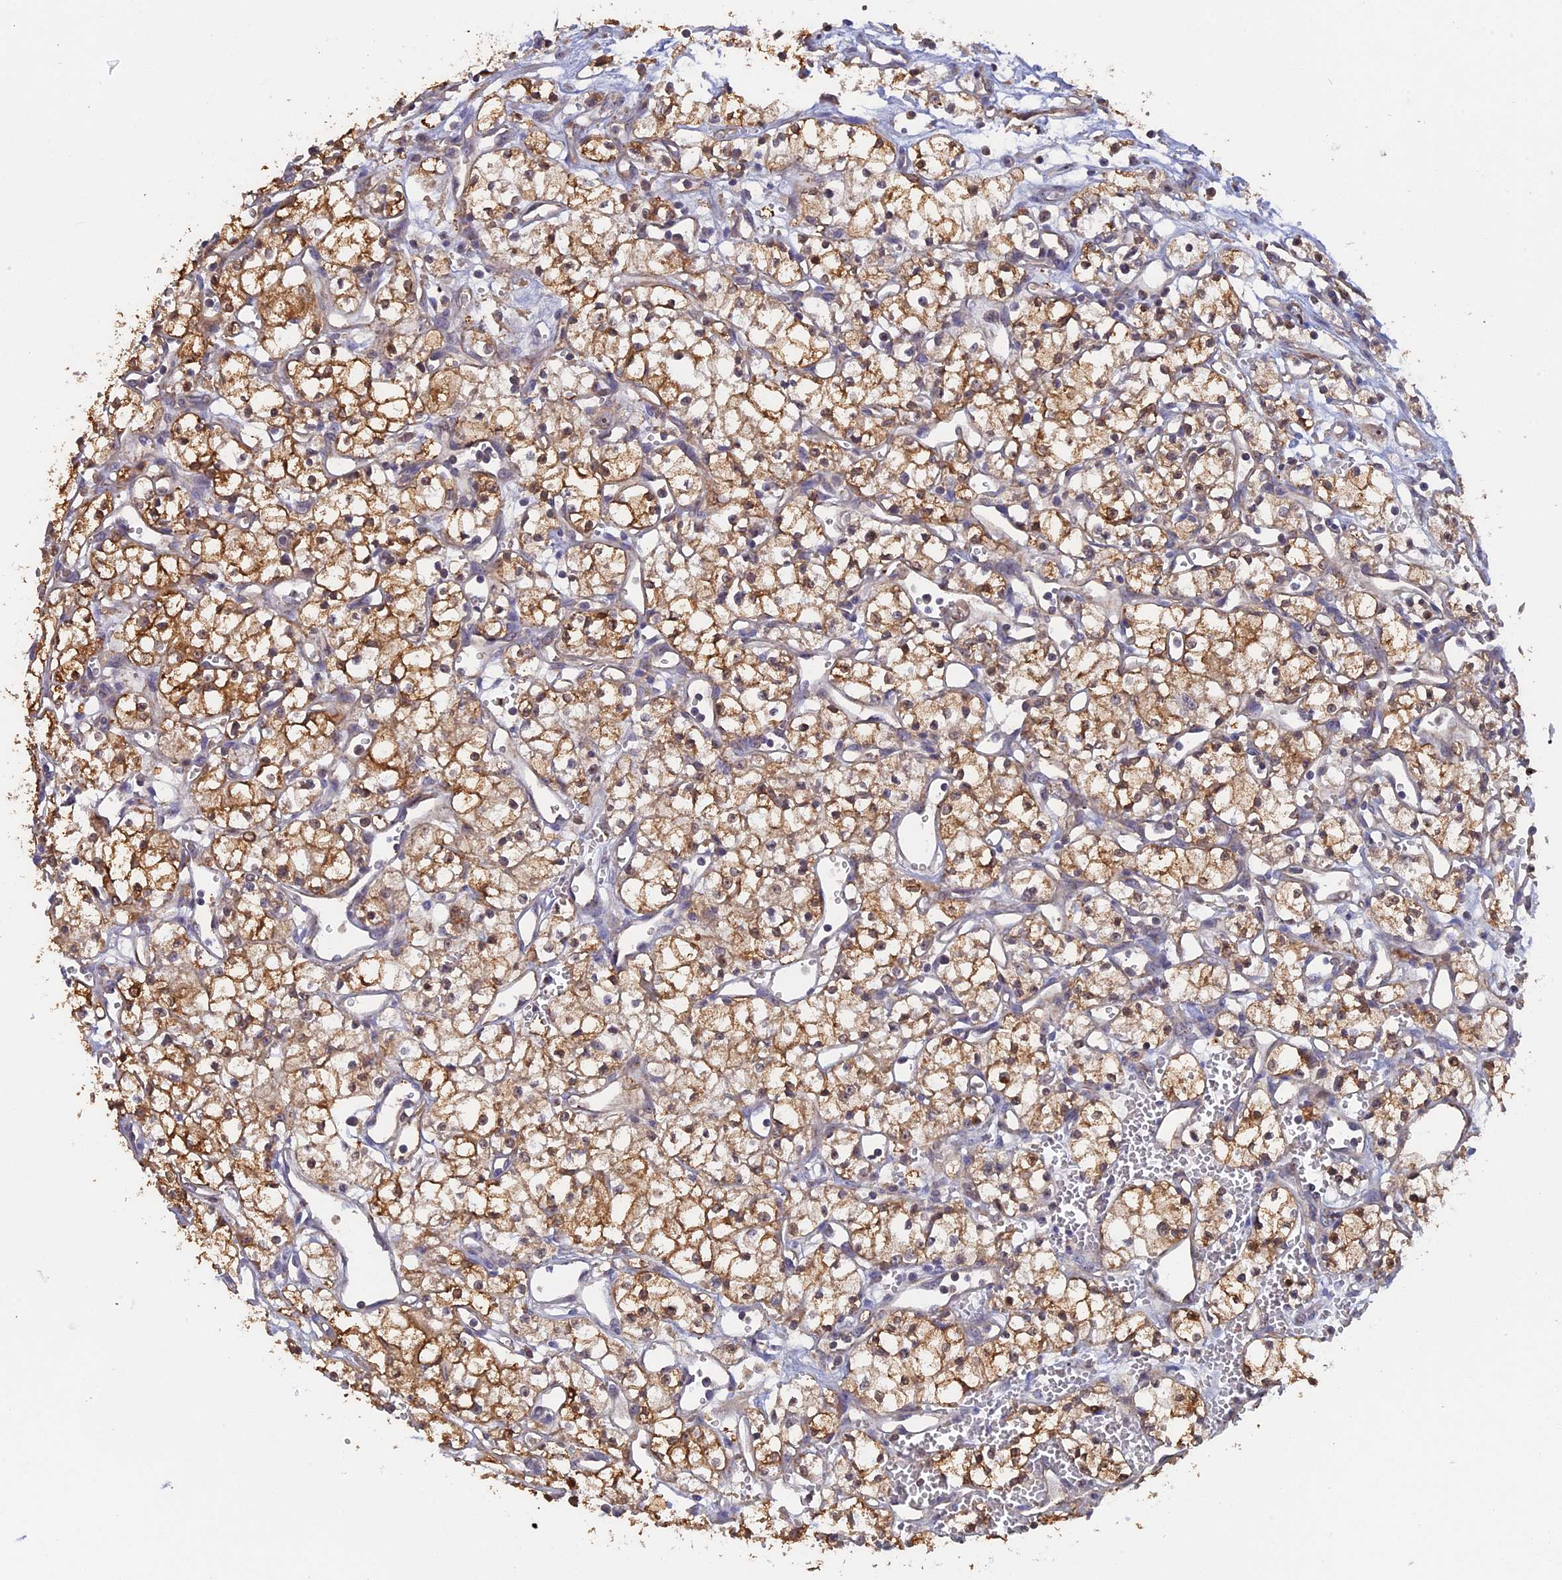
{"staining": {"intensity": "moderate", "quantity": ">75%", "location": "cytoplasmic/membranous"}, "tissue": "renal cancer", "cell_type": "Tumor cells", "image_type": "cancer", "snomed": [{"axis": "morphology", "description": "Adenocarcinoma, NOS"}, {"axis": "topography", "description": "Kidney"}], "caption": "Human renal adenocarcinoma stained with a brown dye exhibits moderate cytoplasmic/membranous positive staining in approximately >75% of tumor cells.", "gene": "FAM98C", "patient": {"sex": "male", "age": 59}}